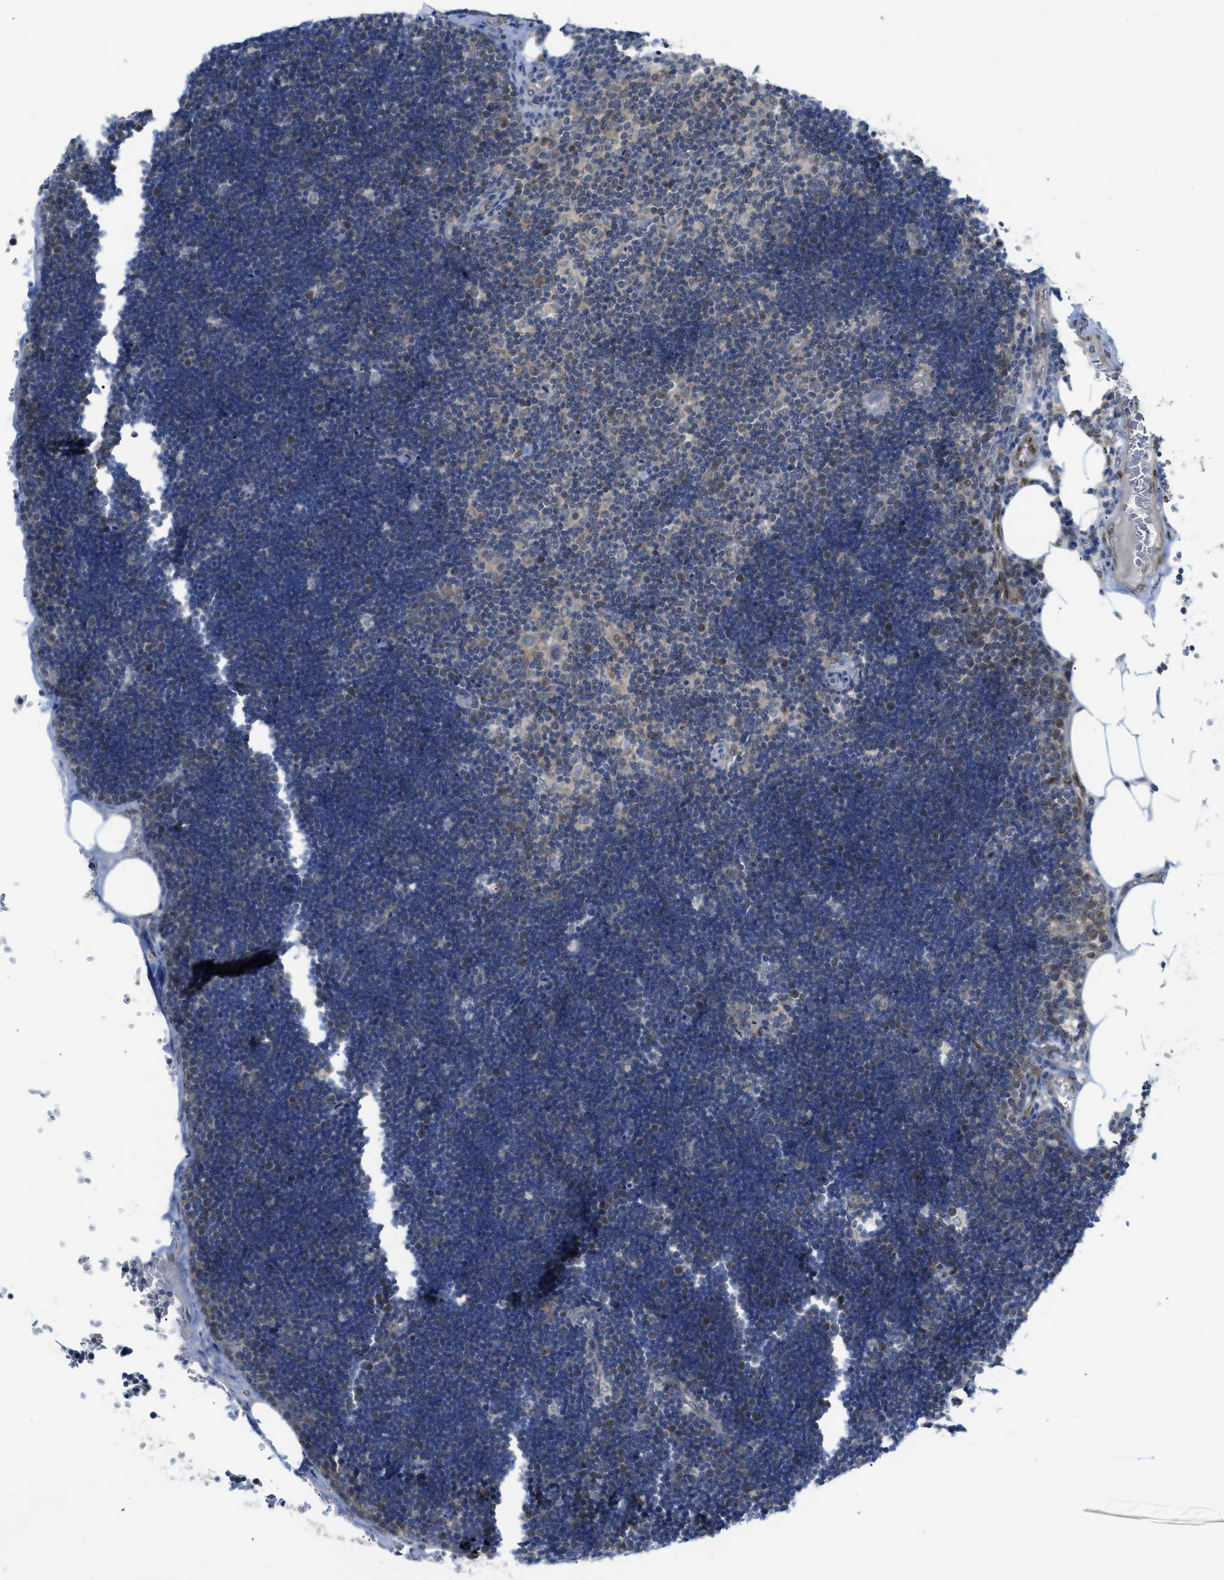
{"staining": {"intensity": "weak", "quantity": "<25%", "location": "cytoplasmic/membranous"}, "tissue": "lymph node", "cell_type": "Germinal center cells", "image_type": "normal", "snomed": [{"axis": "morphology", "description": "Normal tissue, NOS"}, {"axis": "topography", "description": "Lymph node"}], "caption": "A micrograph of lymph node stained for a protein displays no brown staining in germinal center cells.", "gene": "EIF2AK3", "patient": {"sex": "male", "age": 33}}